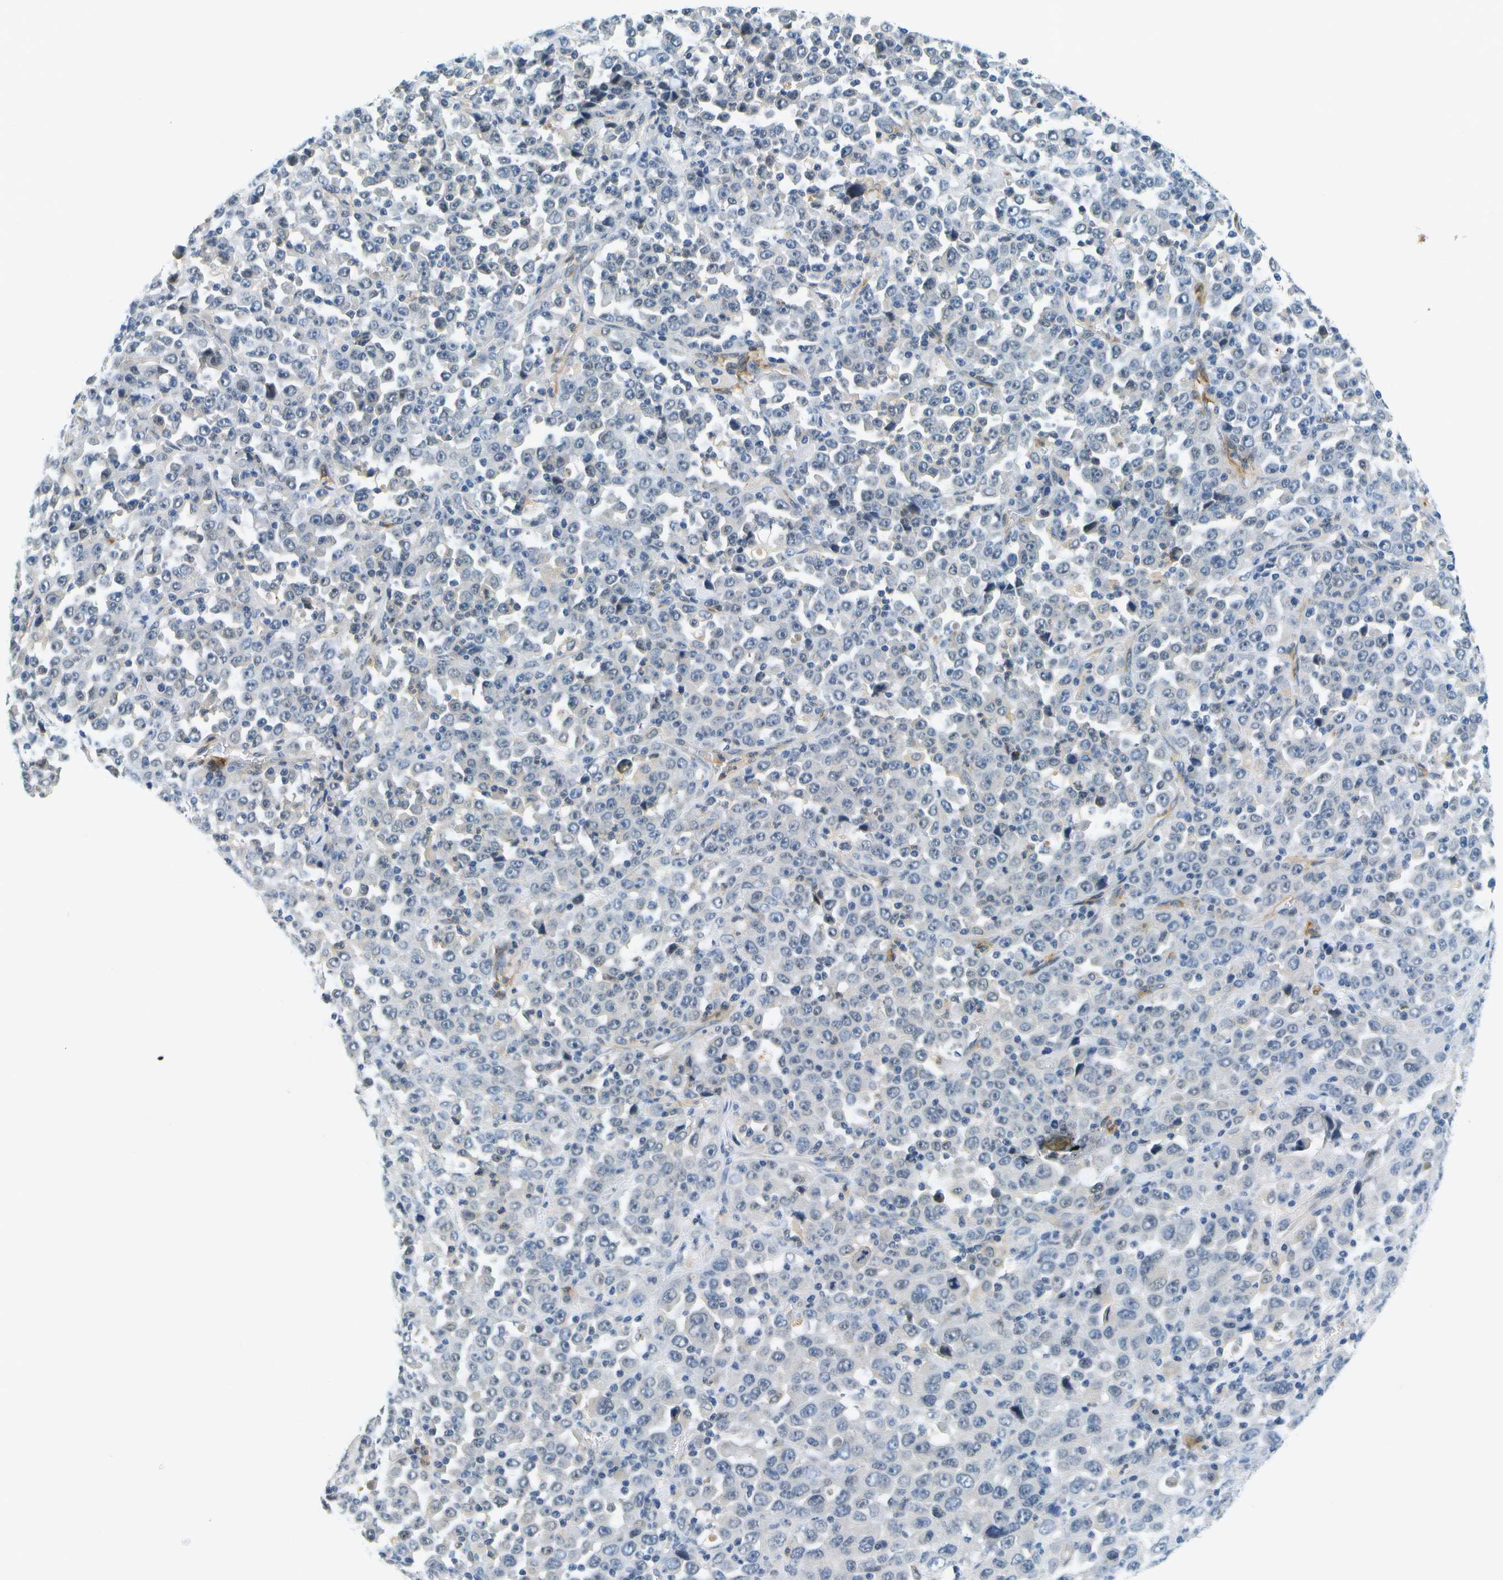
{"staining": {"intensity": "negative", "quantity": "none", "location": "none"}, "tissue": "stomach cancer", "cell_type": "Tumor cells", "image_type": "cancer", "snomed": [{"axis": "morphology", "description": "Normal tissue, NOS"}, {"axis": "morphology", "description": "Adenocarcinoma, NOS"}, {"axis": "topography", "description": "Stomach, upper"}, {"axis": "topography", "description": "Stomach"}], "caption": "This is an IHC image of human stomach cancer (adenocarcinoma). There is no expression in tumor cells.", "gene": "RASGRP2", "patient": {"sex": "male", "age": 59}}